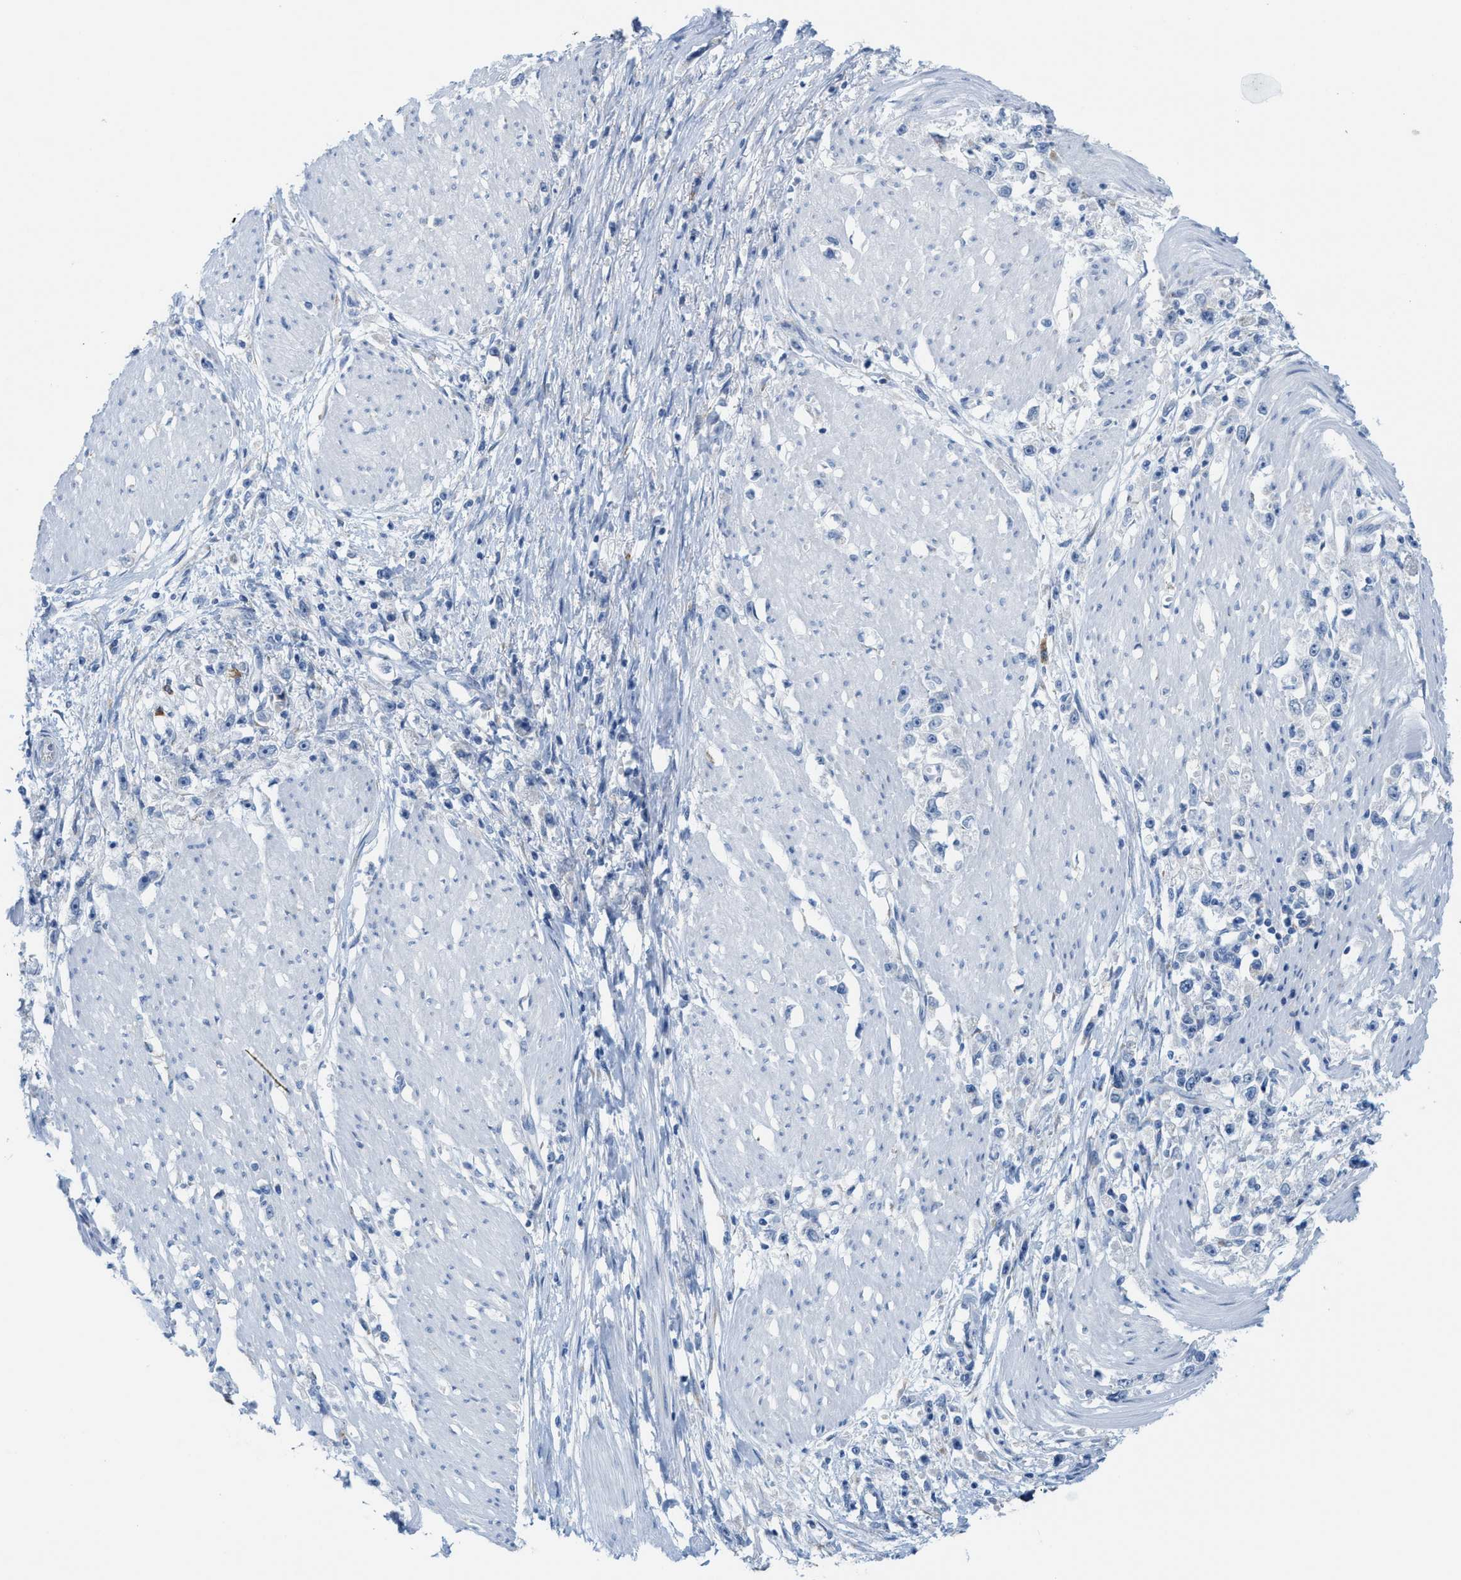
{"staining": {"intensity": "negative", "quantity": "none", "location": "none"}, "tissue": "stomach cancer", "cell_type": "Tumor cells", "image_type": "cancer", "snomed": [{"axis": "morphology", "description": "Adenocarcinoma, NOS"}, {"axis": "topography", "description": "Stomach"}], "caption": "Human adenocarcinoma (stomach) stained for a protein using immunohistochemistry exhibits no expression in tumor cells.", "gene": "KIFC3", "patient": {"sex": "female", "age": 59}}